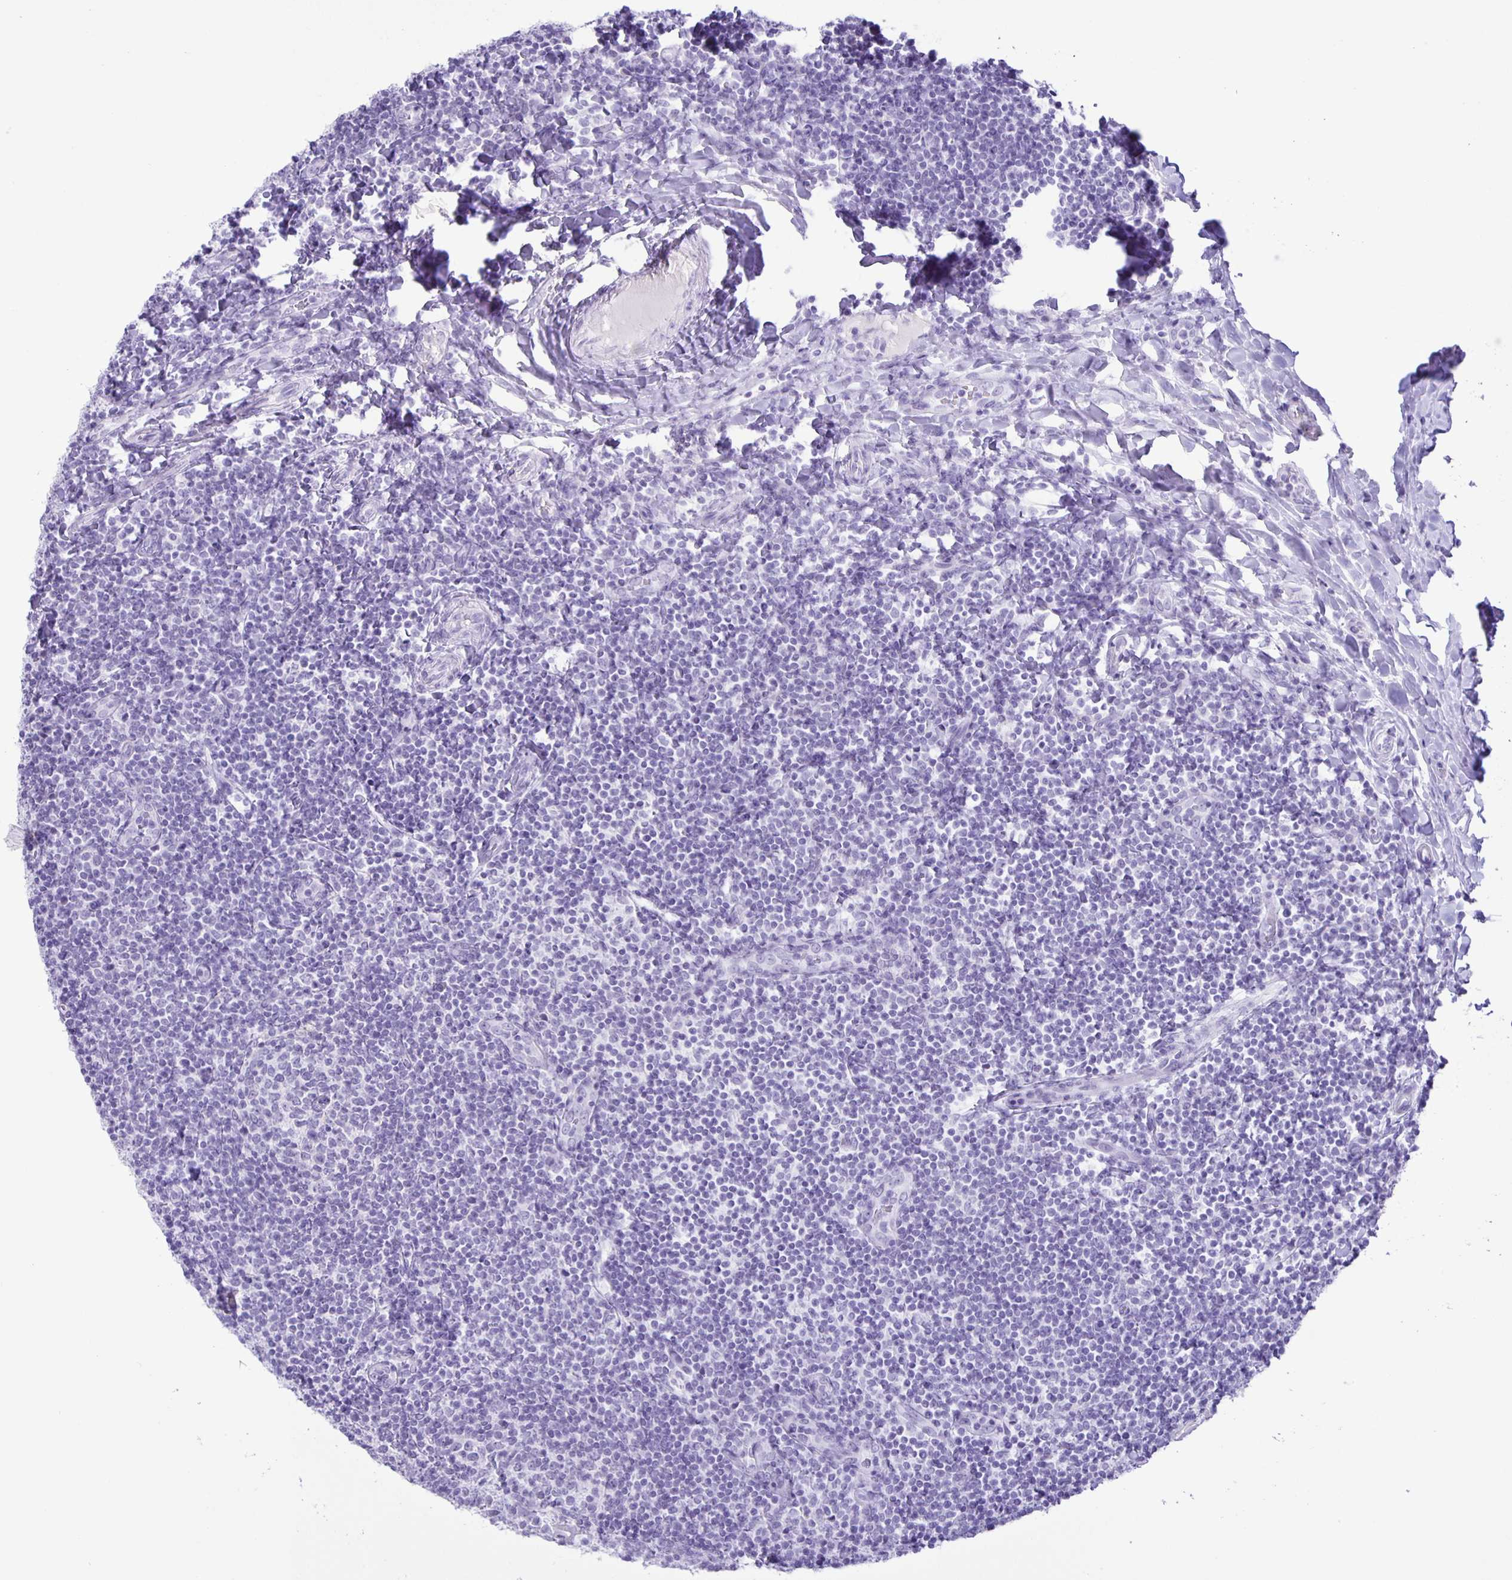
{"staining": {"intensity": "negative", "quantity": "none", "location": "none"}, "tissue": "tonsil", "cell_type": "Germinal center cells", "image_type": "normal", "snomed": [{"axis": "morphology", "description": "Normal tissue, NOS"}, {"axis": "topography", "description": "Tonsil"}], "caption": "Image shows no protein staining in germinal center cells of benign tonsil. (Immunohistochemistry (ihc), brightfield microscopy, high magnification).", "gene": "EZHIP", "patient": {"sex": "female", "age": 10}}